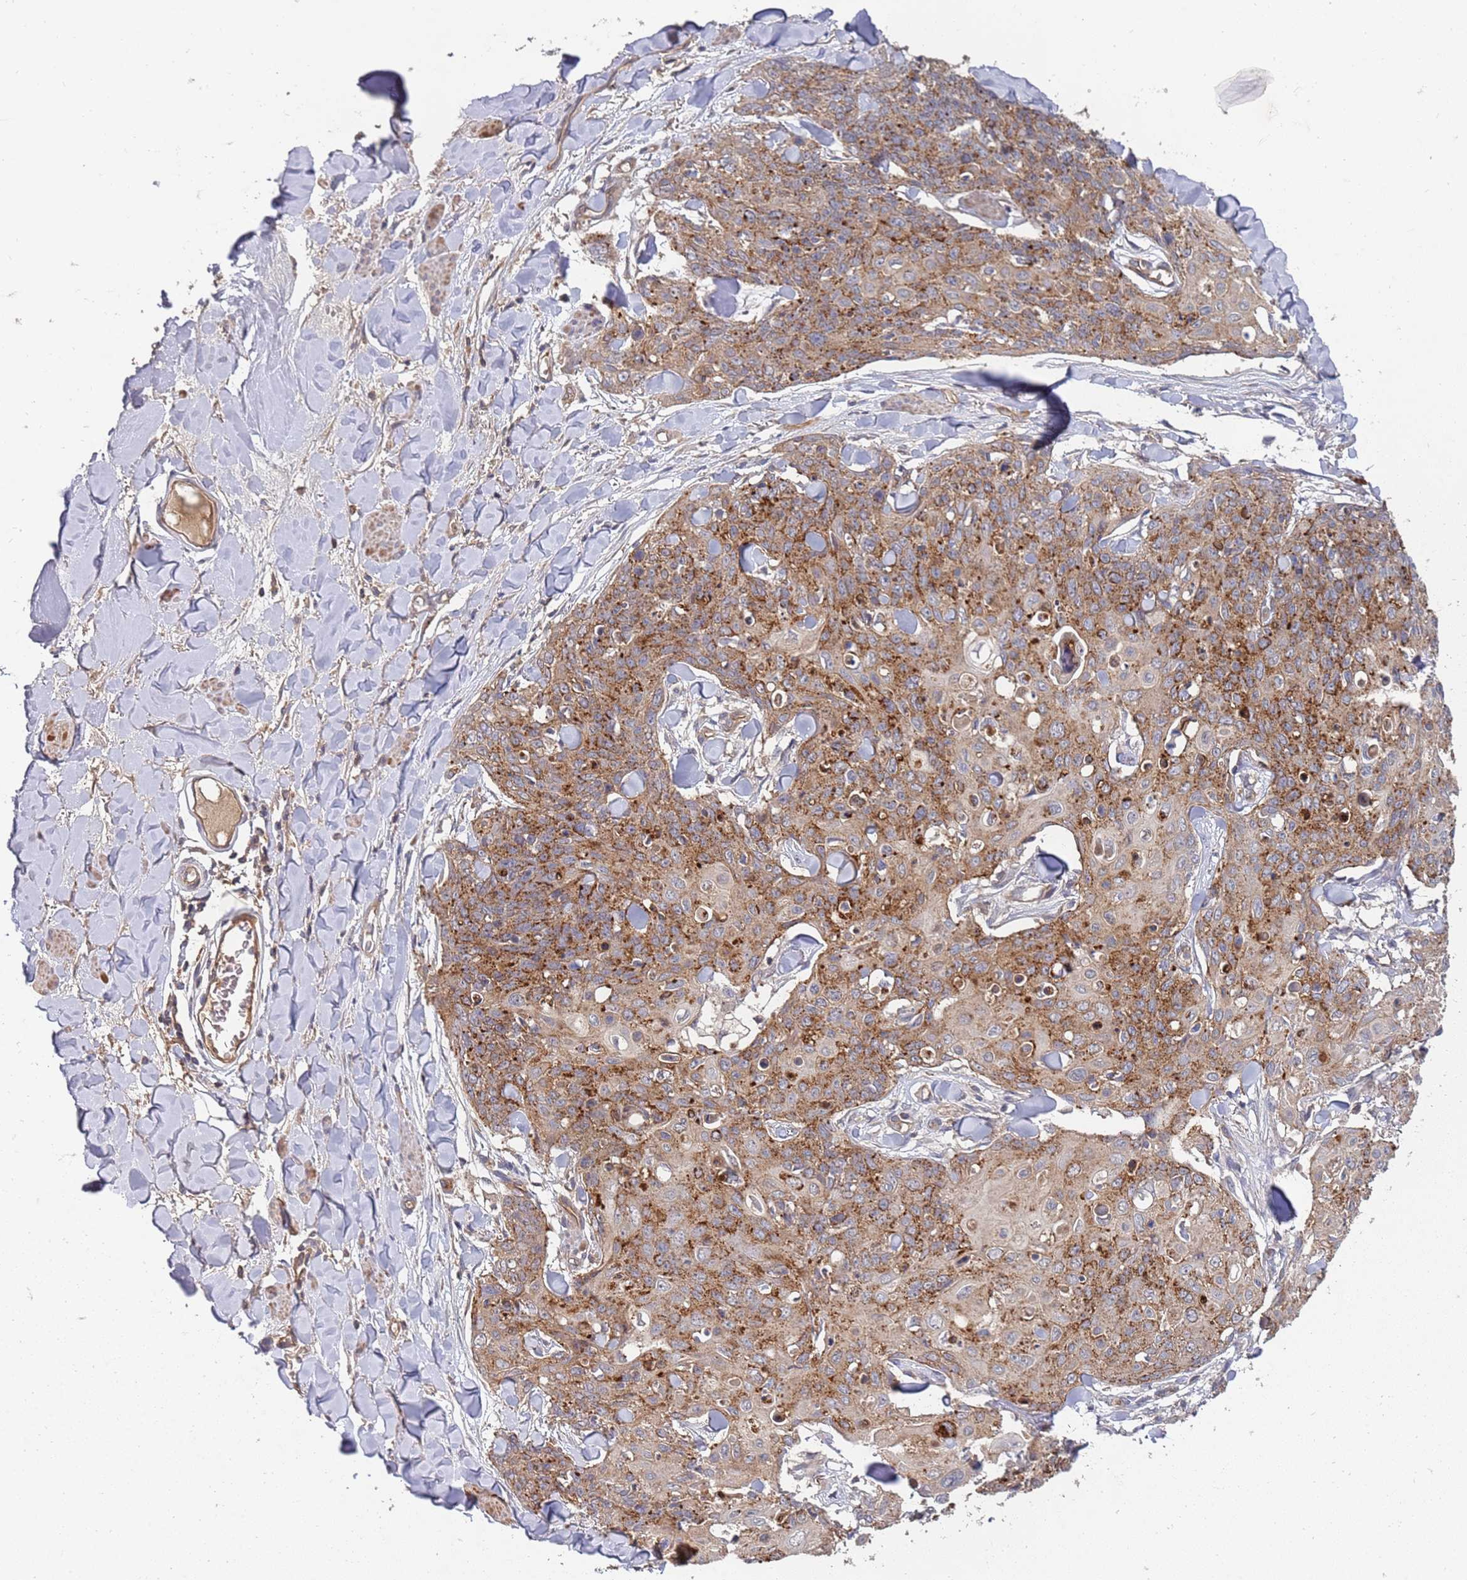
{"staining": {"intensity": "moderate", "quantity": ">75%", "location": "cytoplasmic/membranous"}, "tissue": "skin cancer", "cell_type": "Tumor cells", "image_type": "cancer", "snomed": [{"axis": "morphology", "description": "Squamous cell carcinoma, NOS"}, {"axis": "topography", "description": "Skin"}, {"axis": "topography", "description": "Vulva"}], "caption": "Immunohistochemical staining of skin cancer demonstrates medium levels of moderate cytoplasmic/membranous positivity in about >75% of tumor cells.", "gene": "ABCB6", "patient": {"sex": "female", "age": 85}}